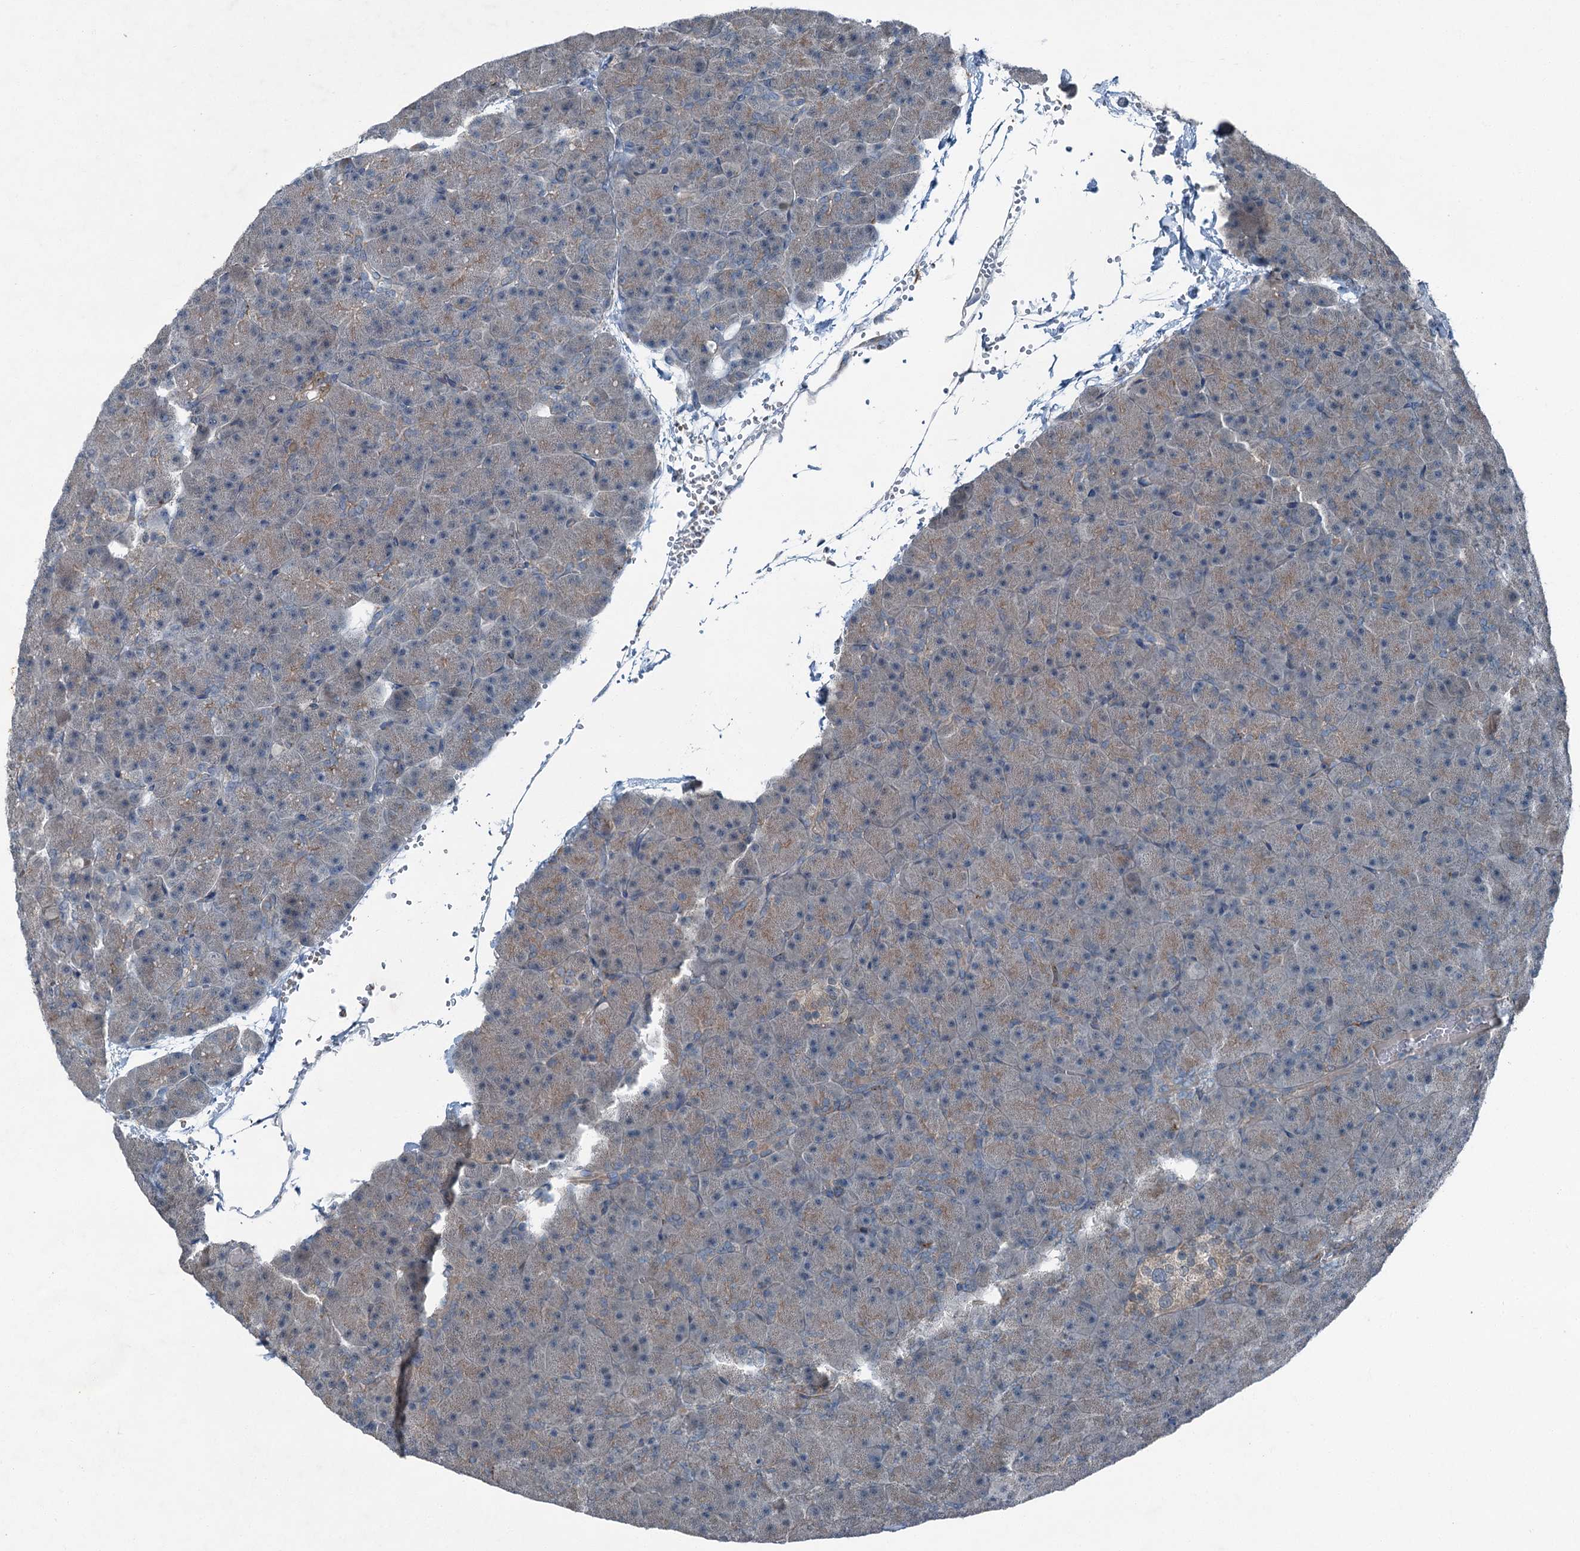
{"staining": {"intensity": "weak", "quantity": "25%-75%", "location": "cytoplasmic/membranous"}, "tissue": "pancreas", "cell_type": "Exocrine glandular cells", "image_type": "normal", "snomed": [{"axis": "morphology", "description": "Normal tissue, NOS"}, {"axis": "topography", "description": "Pancreas"}], "caption": "A brown stain labels weak cytoplasmic/membranous expression of a protein in exocrine glandular cells of unremarkable pancreas. (DAB = brown stain, brightfield microscopy at high magnification).", "gene": "AXL", "patient": {"sex": "male", "age": 36}}